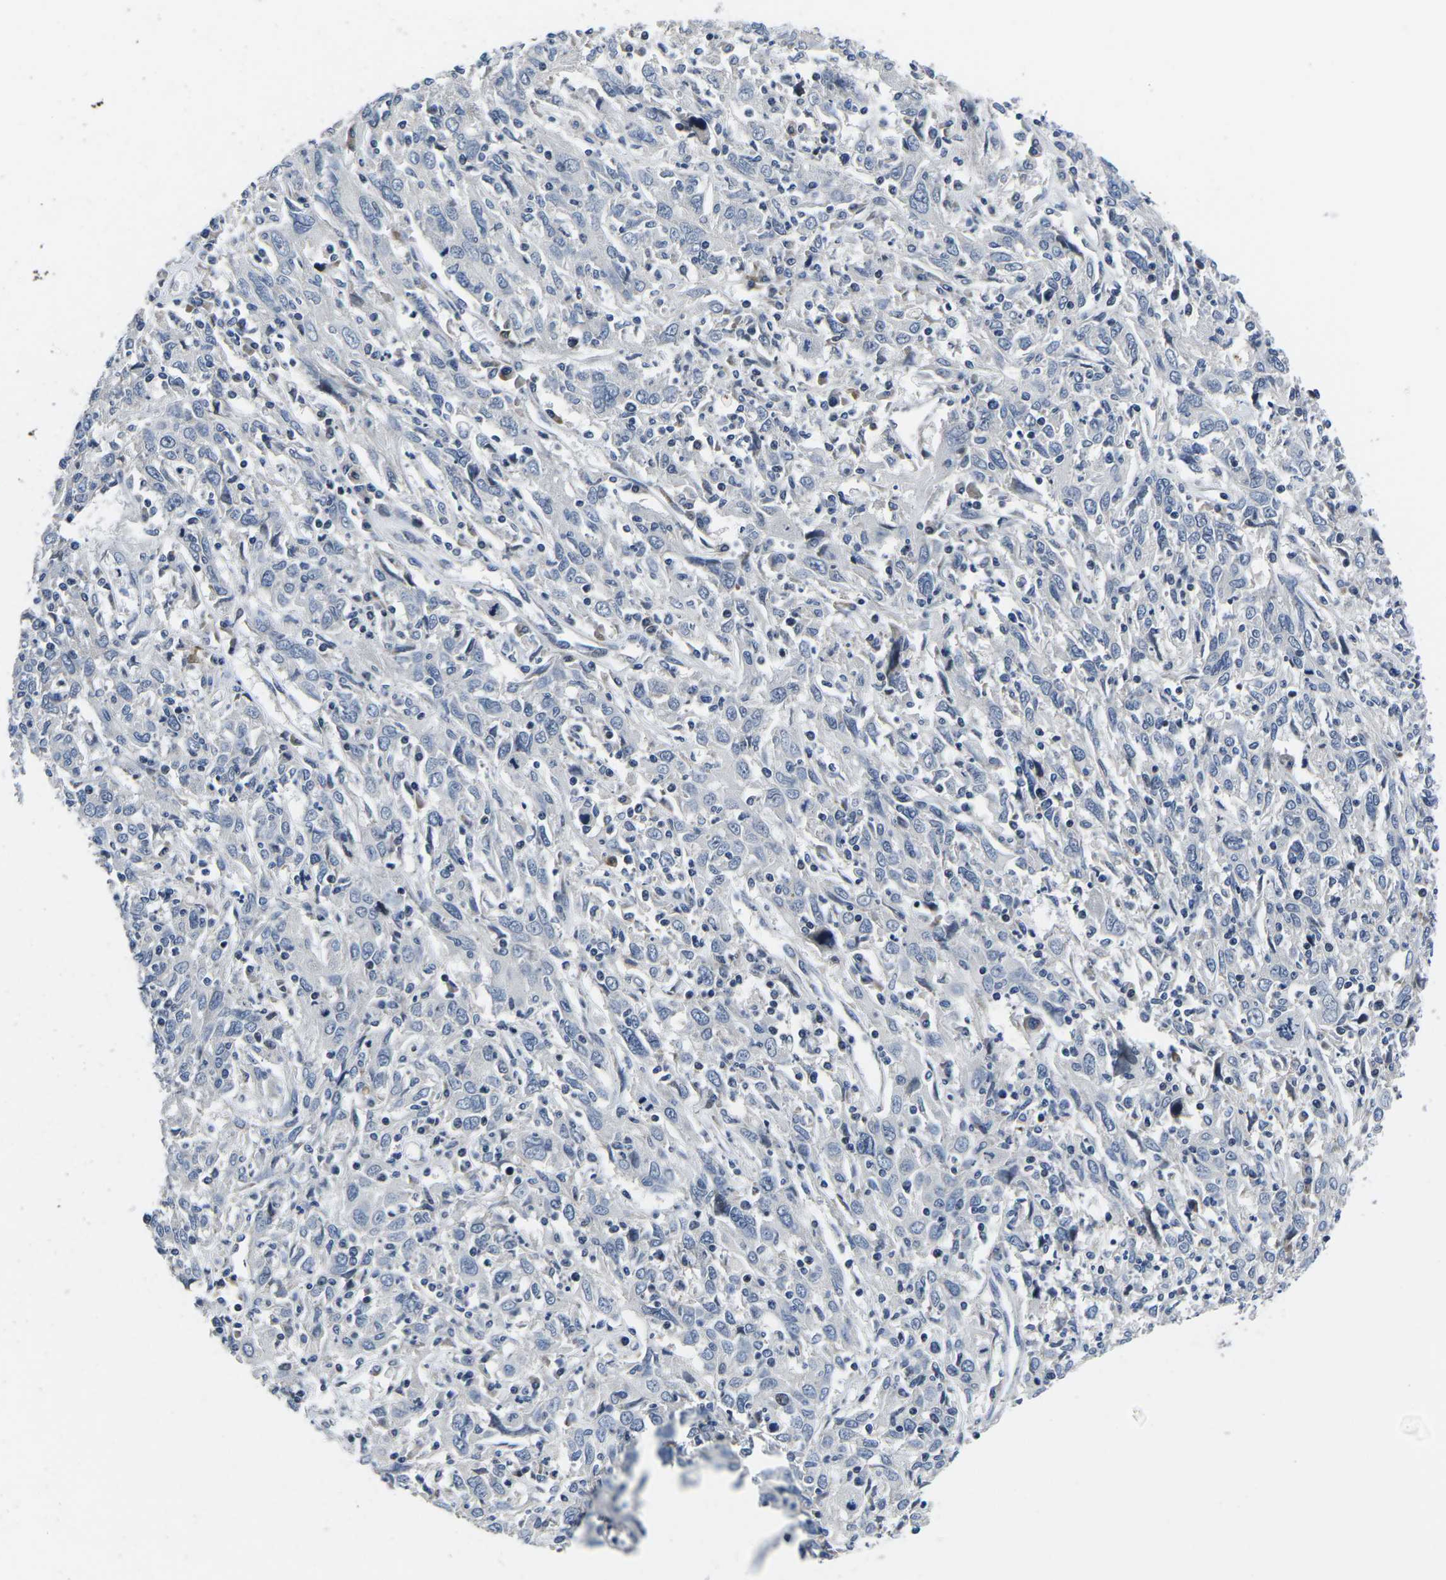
{"staining": {"intensity": "negative", "quantity": "none", "location": "none"}, "tissue": "cervical cancer", "cell_type": "Tumor cells", "image_type": "cancer", "snomed": [{"axis": "morphology", "description": "Squamous cell carcinoma, NOS"}, {"axis": "topography", "description": "Cervix"}], "caption": "Human squamous cell carcinoma (cervical) stained for a protein using IHC shows no staining in tumor cells.", "gene": "CDC73", "patient": {"sex": "female", "age": 46}}